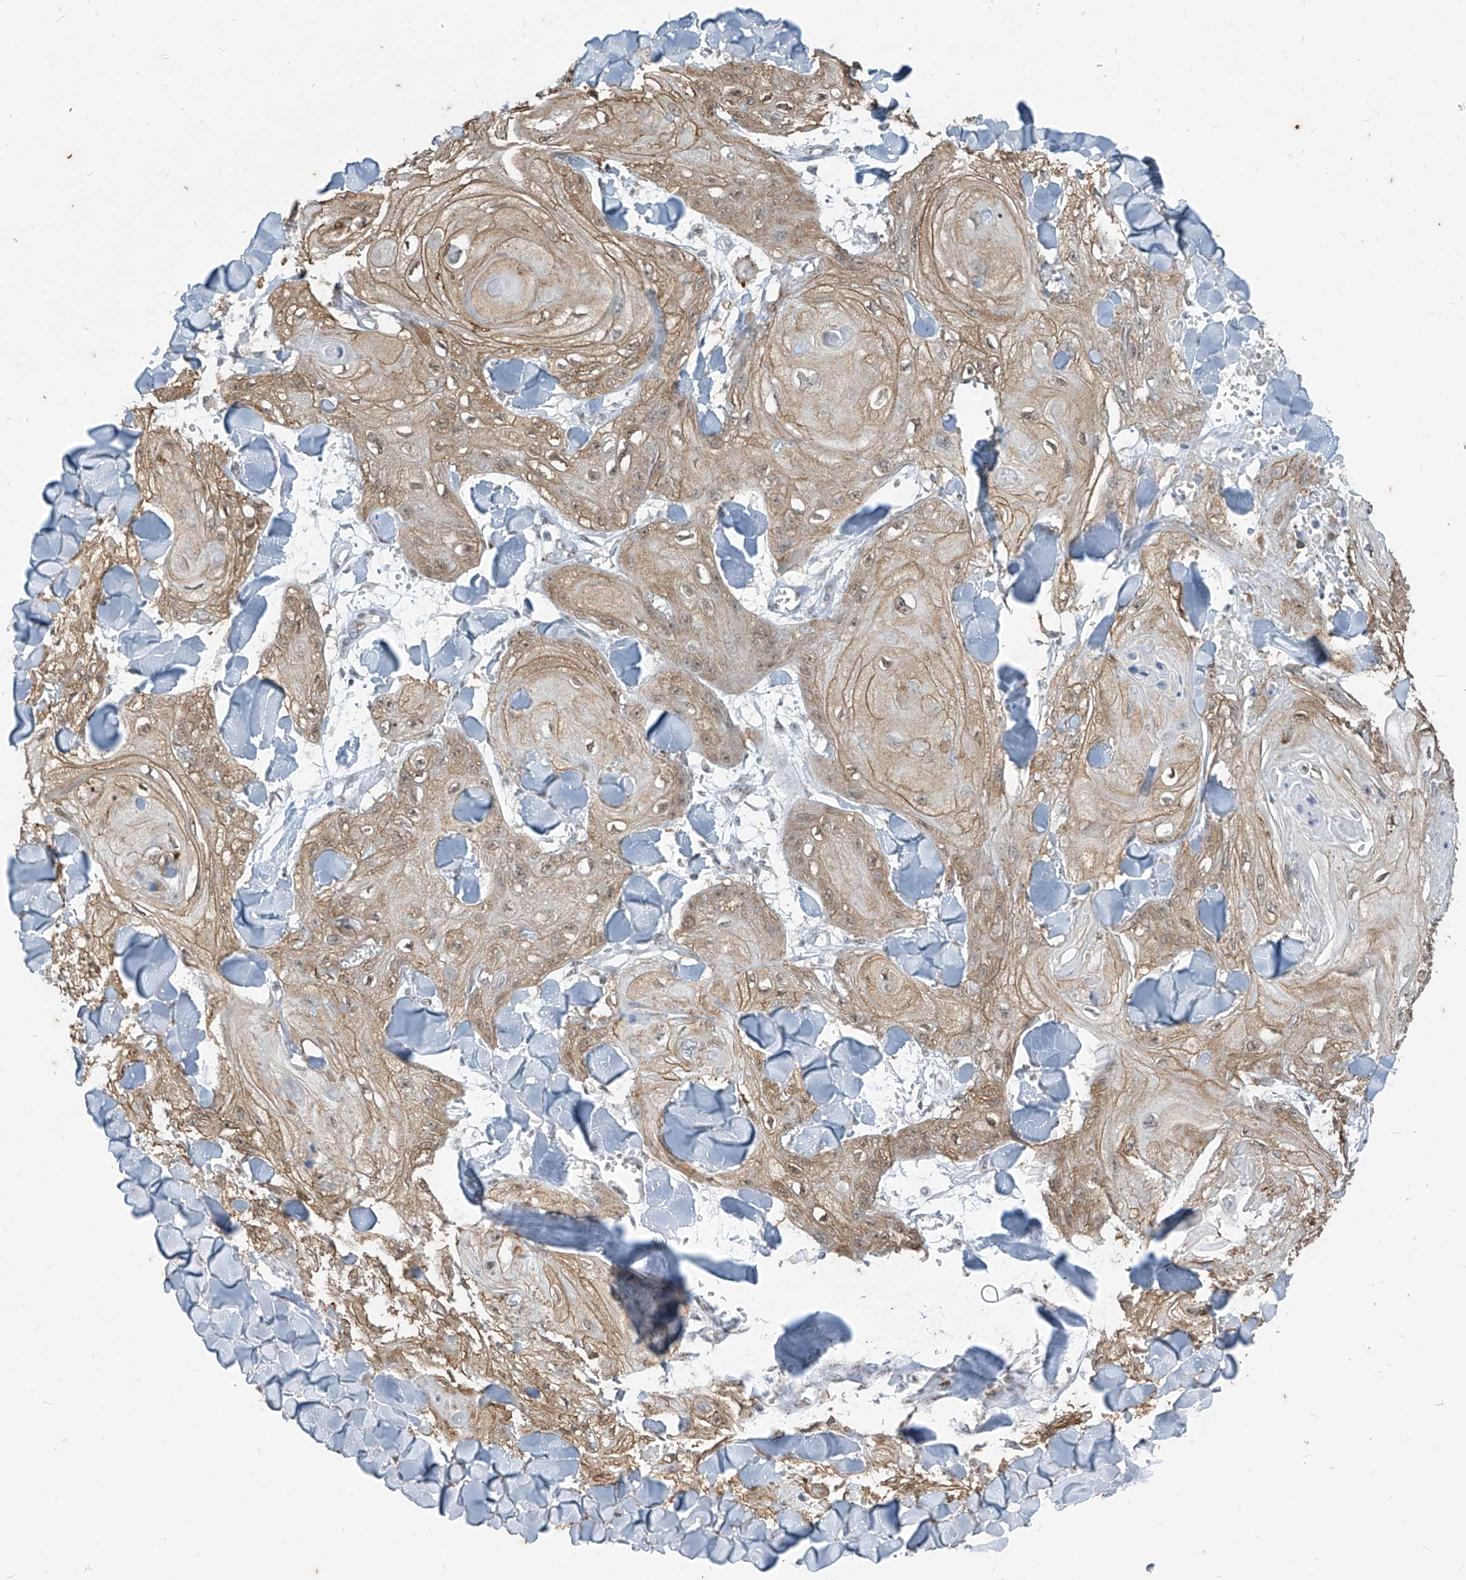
{"staining": {"intensity": "weak", "quantity": "25%-75%", "location": "cytoplasmic/membranous"}, "tissue": "skin cancer", "cell_type": "Tumor cells", "image_type": "cancer", "snomed": [{"axis": "morphology", "description": "Squamous cell carcinoma, NOS"}, {"axis": "topography", "description": "Skin"}], "caption": "IHC of skin cancer exhibits low levels of weak cytoplasmic/membranous positivity in about 25%-75% of tumor cells. The staining is performed using DAB (3,3'-diaminobenzidine) brown chromogen to label protein expression. The nuclei are counter-stained blue using hematoxylin.", "gene": "TFEC", "patient": {"sex": "male", "age": 74}}